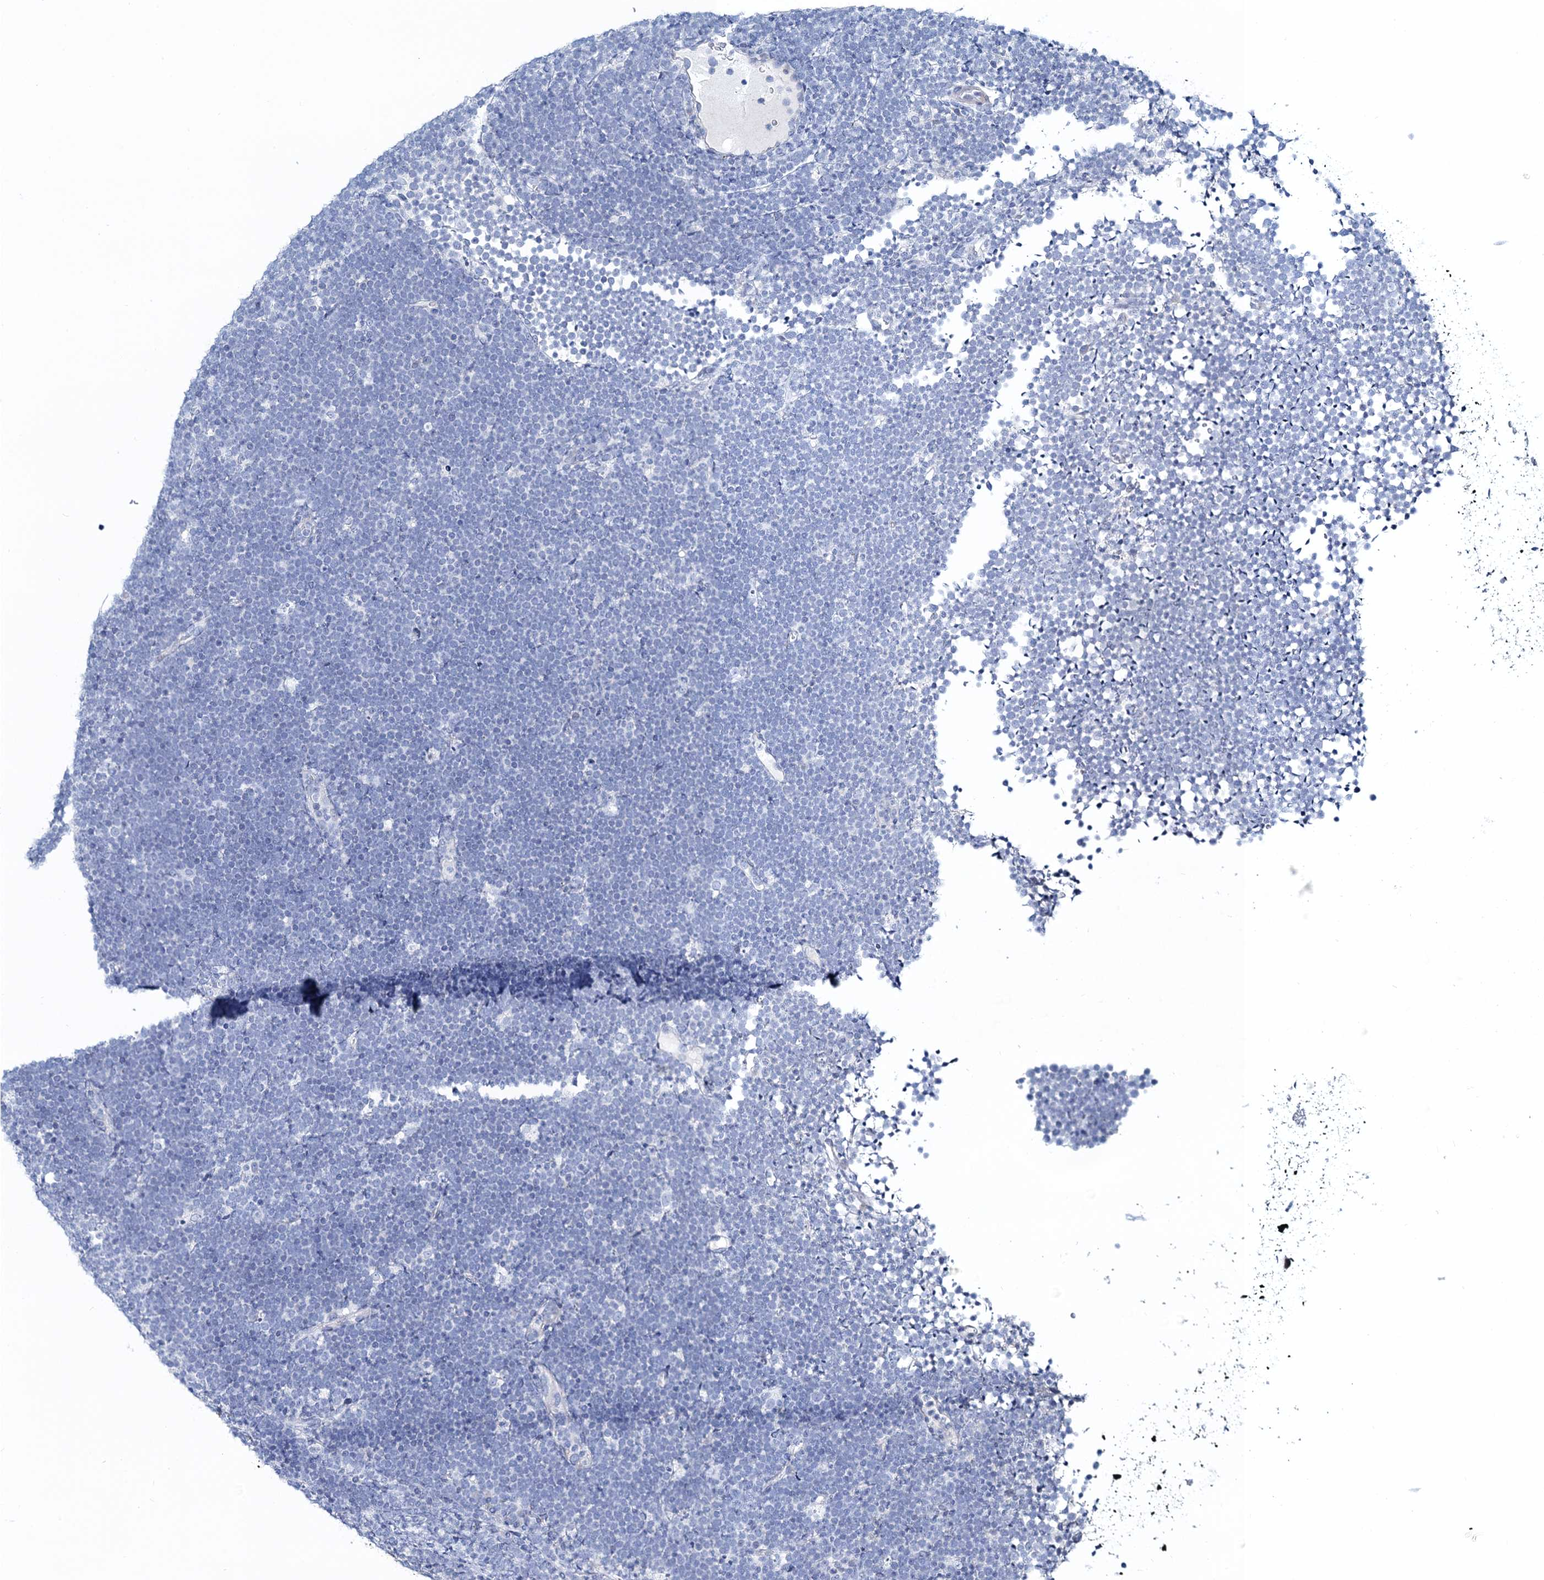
{"staining": {"intensity": "negative", "quantity": "none", "location": "none"}, "tissue": "lymphoma", "cell_type": "Tumor cells", "image_type": "cancer", "snomed": [{"axis": "morphology", "description": "Malignant lymphoma, non-Hodgkin's type, High grade"}, {"axis": "topography", "description": "Lymph node"}], "caption": "IHC photomicrograph of neoplastic tissue: lymphoma stained with DAB reveals no significant protein staining in tumor cells.", "gene": "TOX3", "patient": {"sex": "male", "age": 13}}